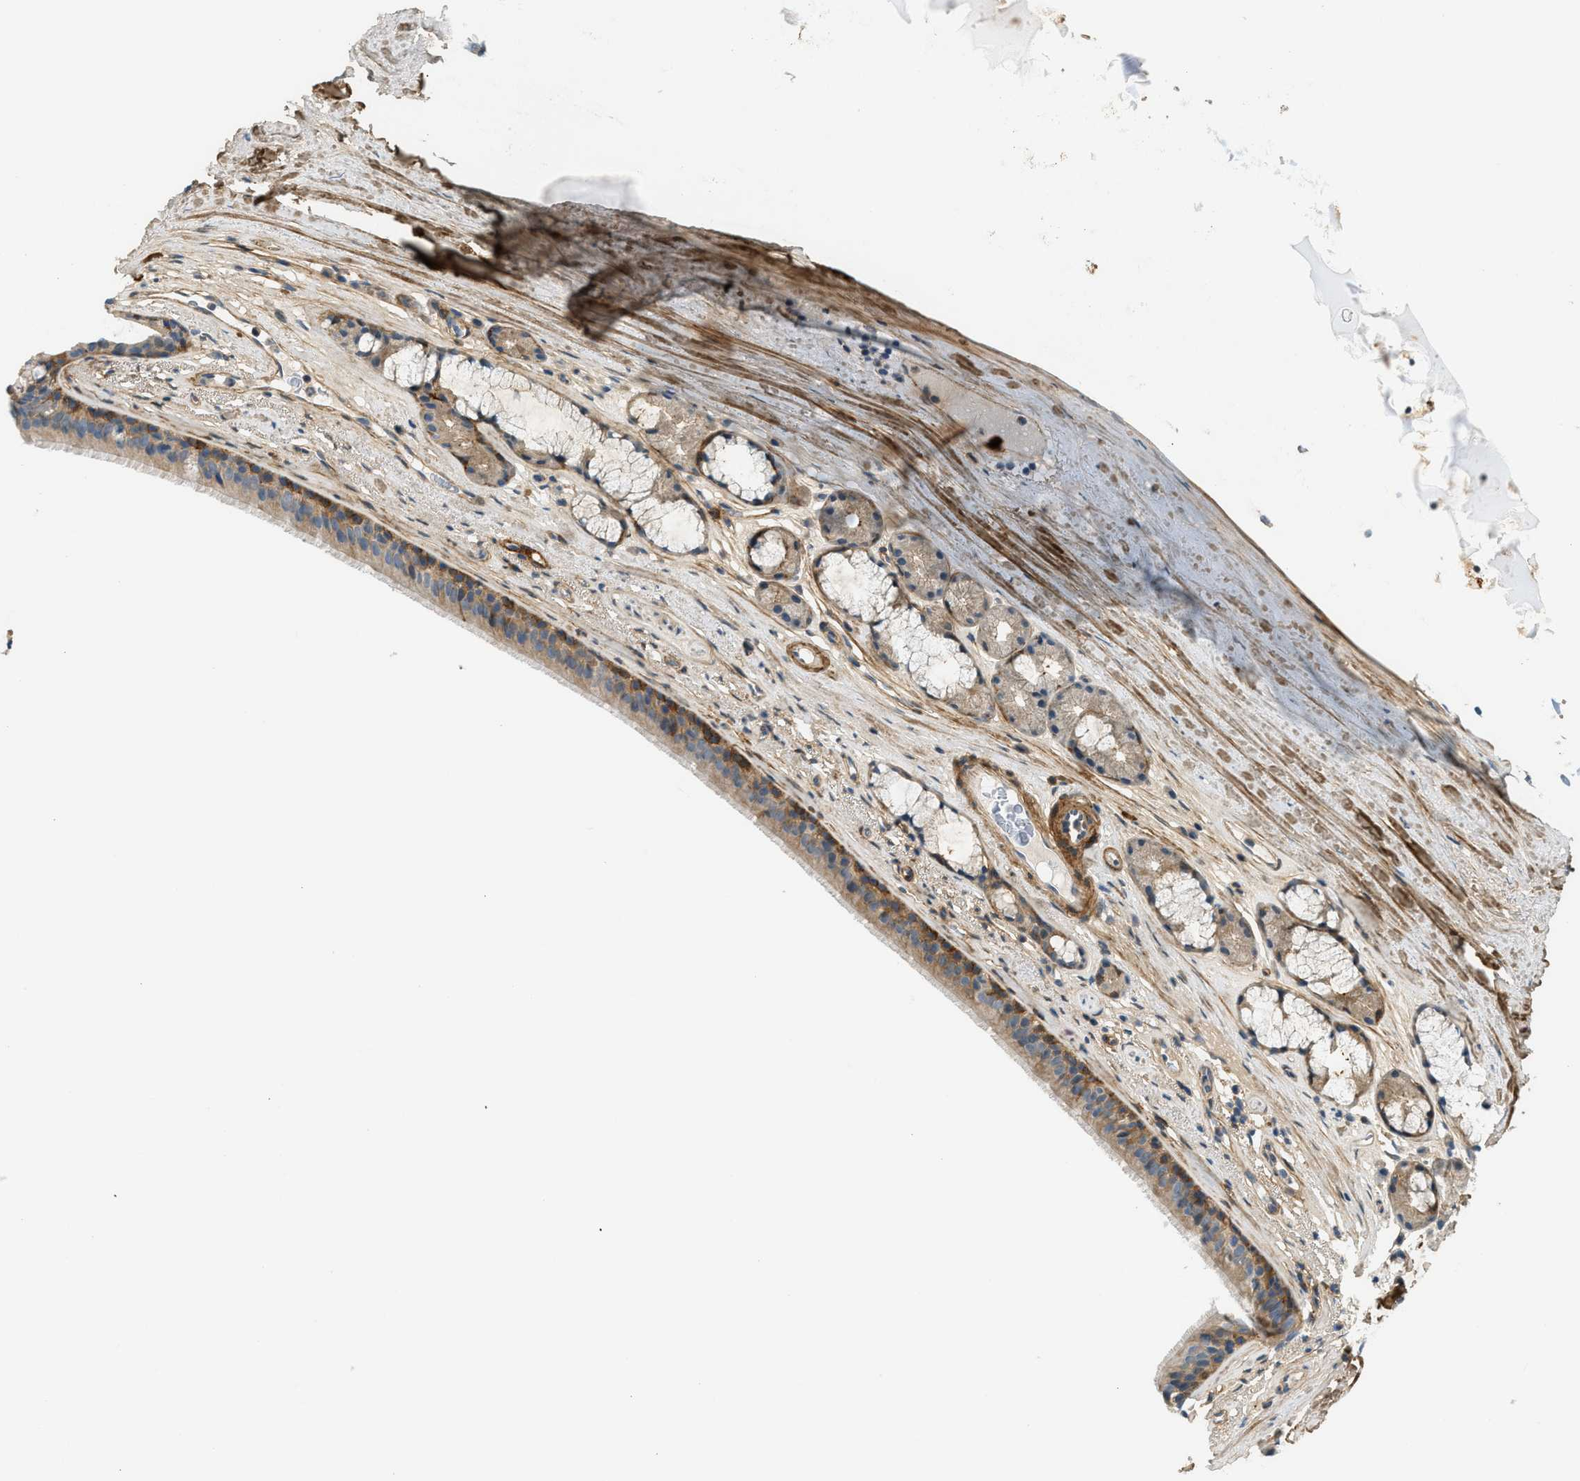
{"staining": {"intensity": "moderate", "quantity": ">75%", "location": "cytoplasmic/membranous"}, "tissue": "bronchus", "cell_type": "Respiratory epithelial cells", "image_type": "normal", "snomed": [{"axis": "morphology", "description": "Normal tissue, NOS"}, {"axis": "topography", "description": "Cartilage tissue"}], "caption": "Immunohistochemistry (IHC) (DAB) staining of normal human bronchus shows moderate cytoplasmic/membranous protein staining in about >75% of respiratory epithelial cells.", "gene": "EDNRA", "patient": {"sex": "female", "age": 63}}